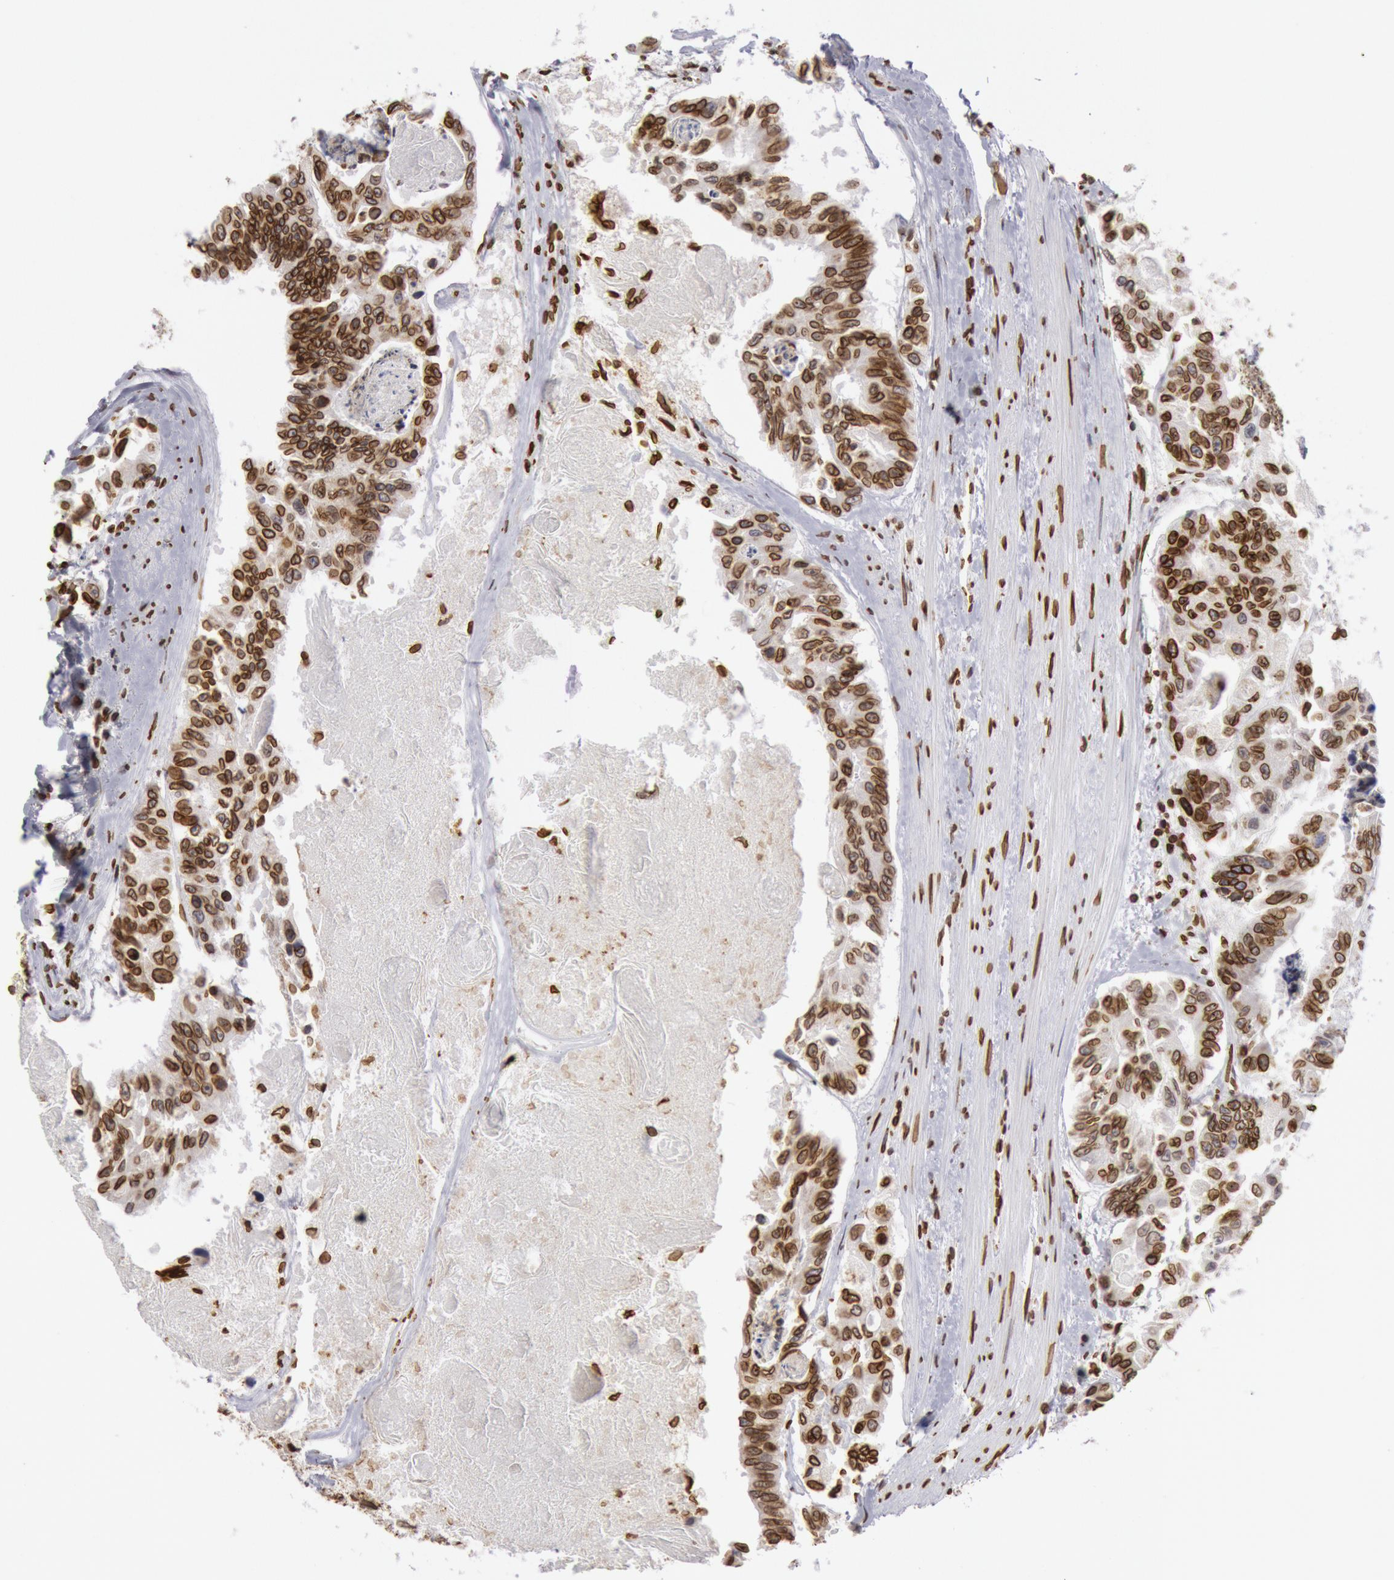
{"staining": {"intensity": "strong", "quantity": ">75%", "location": "nuclear"}, "tissue": "colorectal cancer", "cell_type": "Tumor cells", "image_type": "cancer", "snomed": [{"axis": "morphology", "description": "Adenocarcinoma, NOS"}, {"axis": "topography", "description": "Colon"}], "caption": "Tumor cells demonstrate strong nuclear expression in approximately >75% of cells in colorectal cancer (adenocarcinoma).", "gene": "SUN2", "patient": {"sex": "female", "age": 86}}